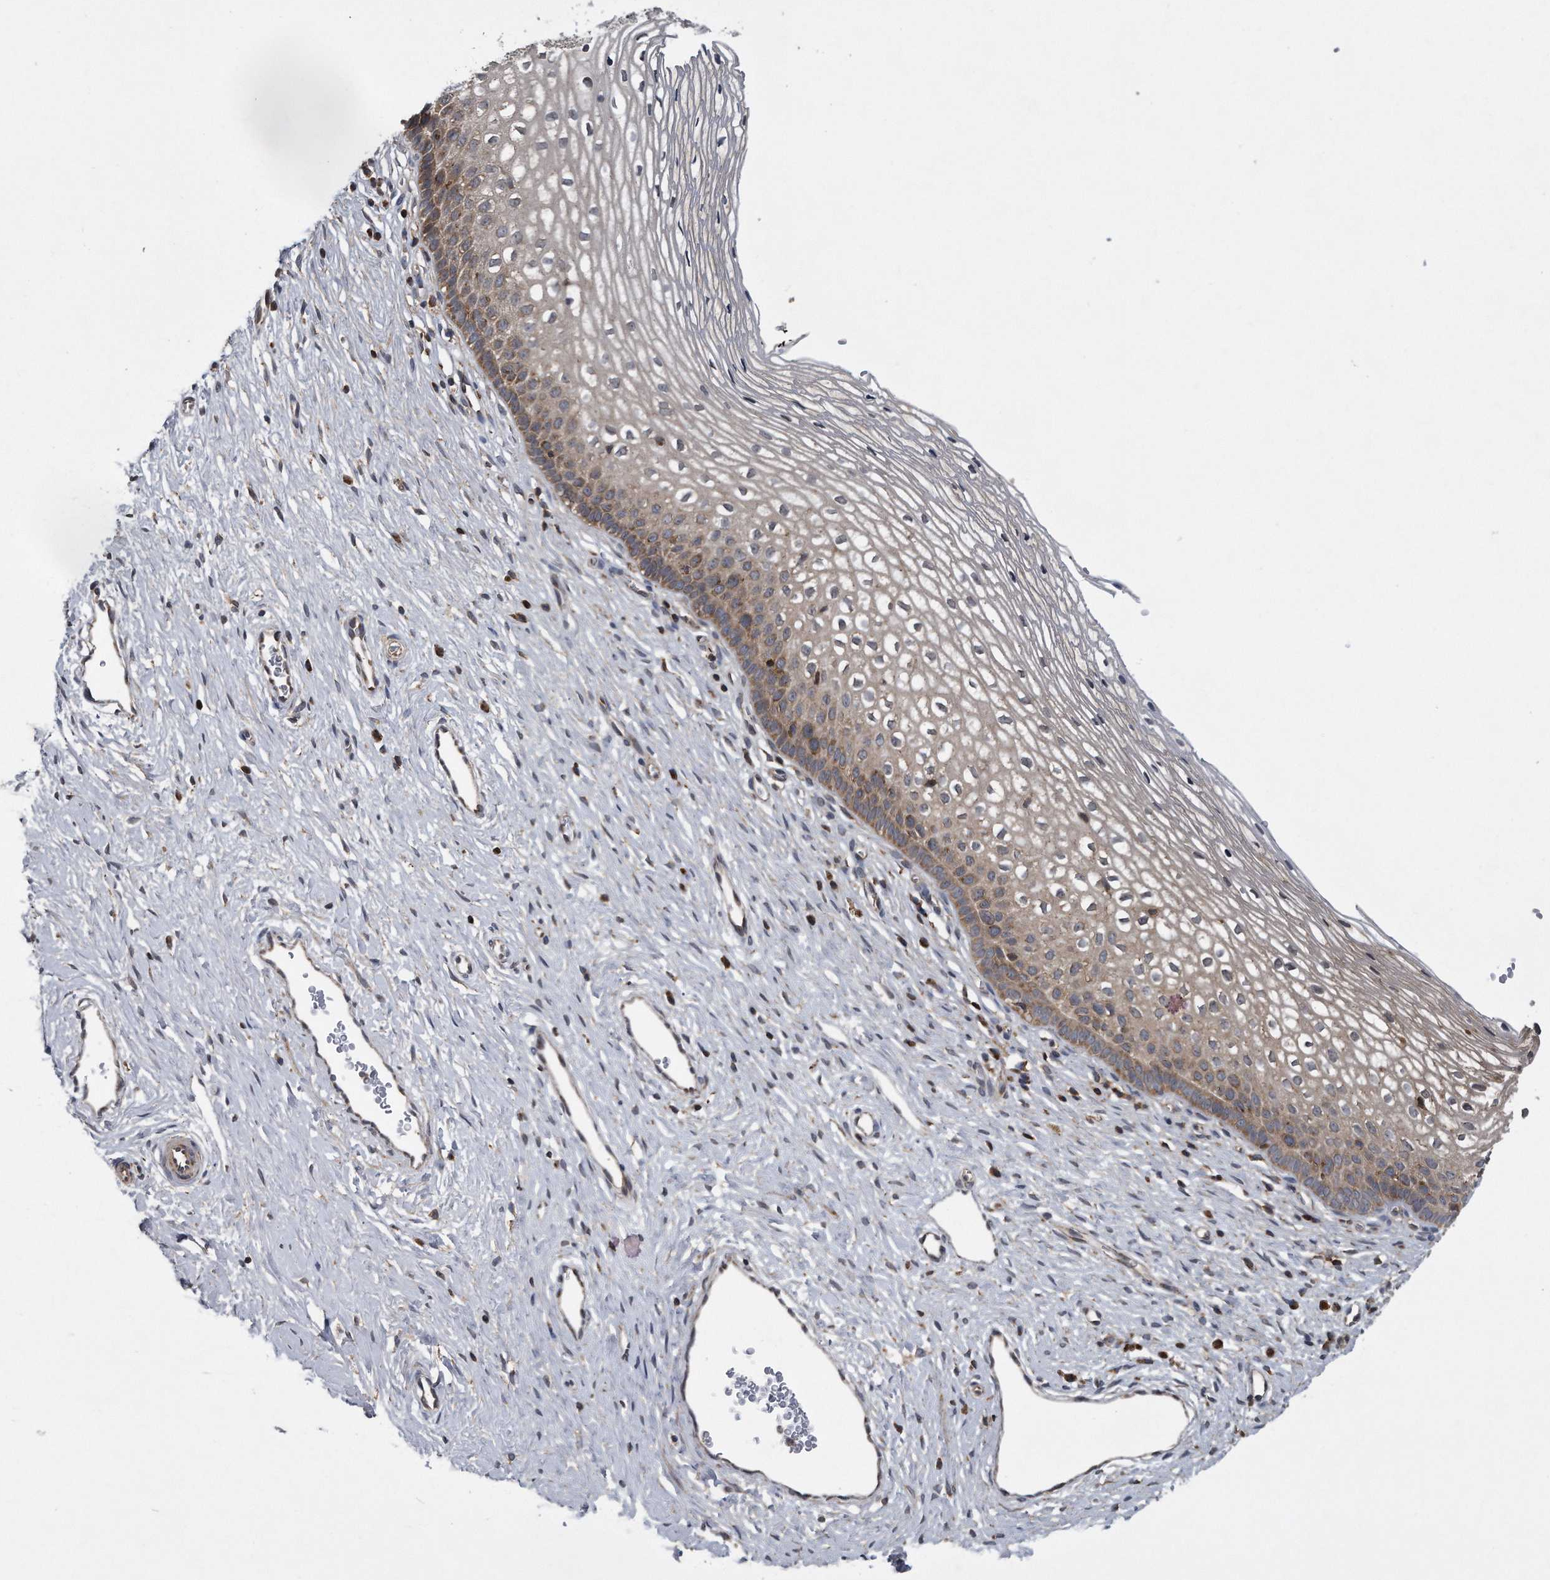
{"staining": {"intensity": "negative", "quantity": "none", "location": "none"}, "tissue": "cervix", "cell_type": "Glandular cells", "image_type": "normal", "snomed": [{"axis": "morphology", "description": "Normal tissue, NOS"}, {"axis": "topography", "description": "Cervix"}], "caption": "This is an immunohistochemistry (IHC) histopathology image of benign cervix. There is no staining in glandular cells.", "gene": "ALPK2", "patient": {"sex": "female", "age": 27}}